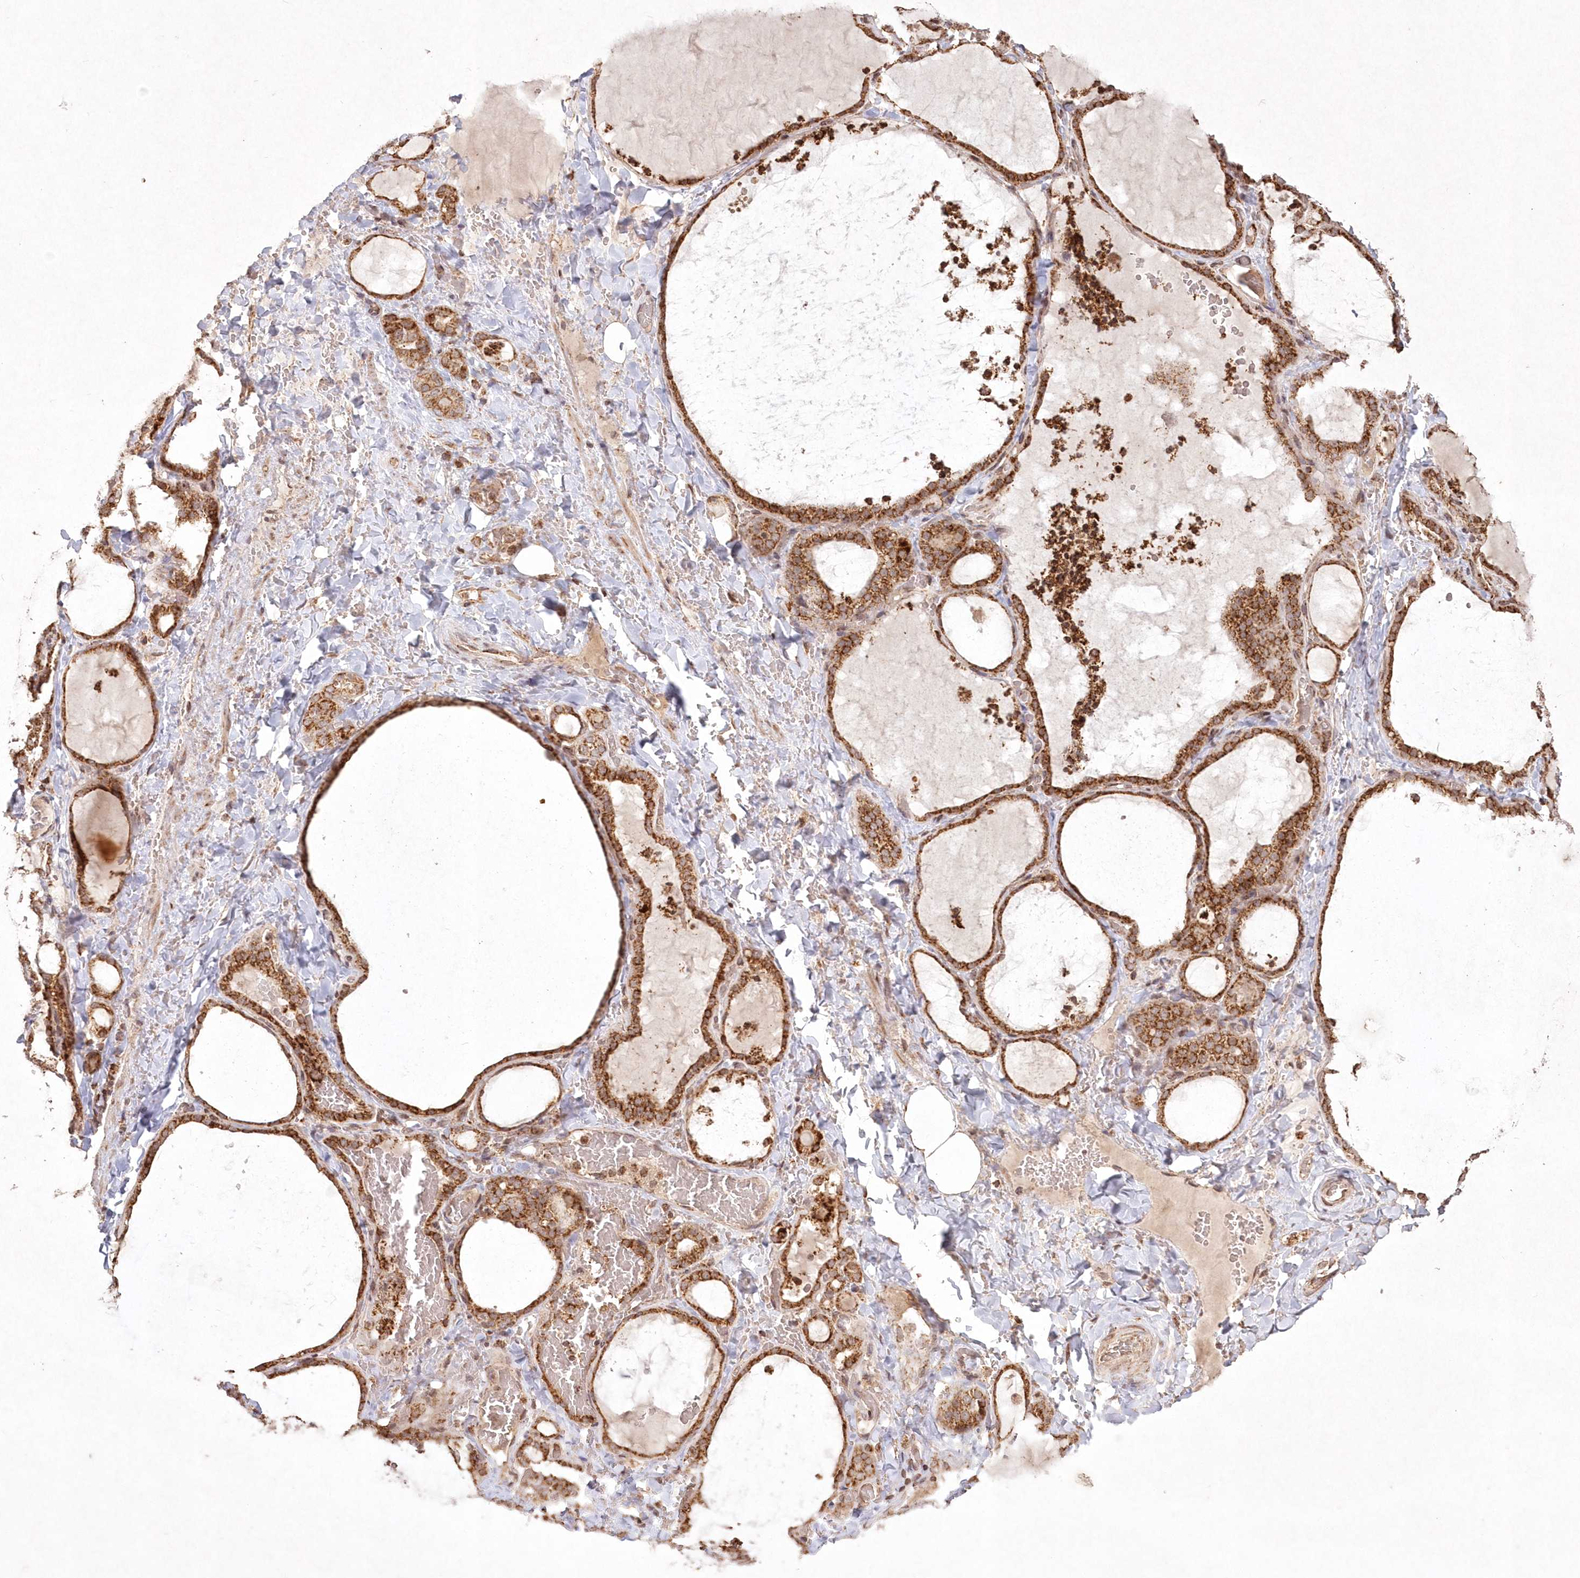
{"staining": {"intensity": "strong", "quantity": ">75%", "location": "cytoplasmic/membranous"}, "tissue": "thyroid gland", "cell_type": "Glandular cells", "image_type": "normal", "snomed": [{"axis": "morphology", "description": "Normal tissue, NOS"}, {"axis": "topography", "description": "Thyroid gland"}], "caption": "Thyroid gland stained with IHC shows strong cytoplasmic/membranous expression in approximately >75% of glandular cells.", "gene": "LRPPRC", "patient": {"sex": "female", "age": 22}}